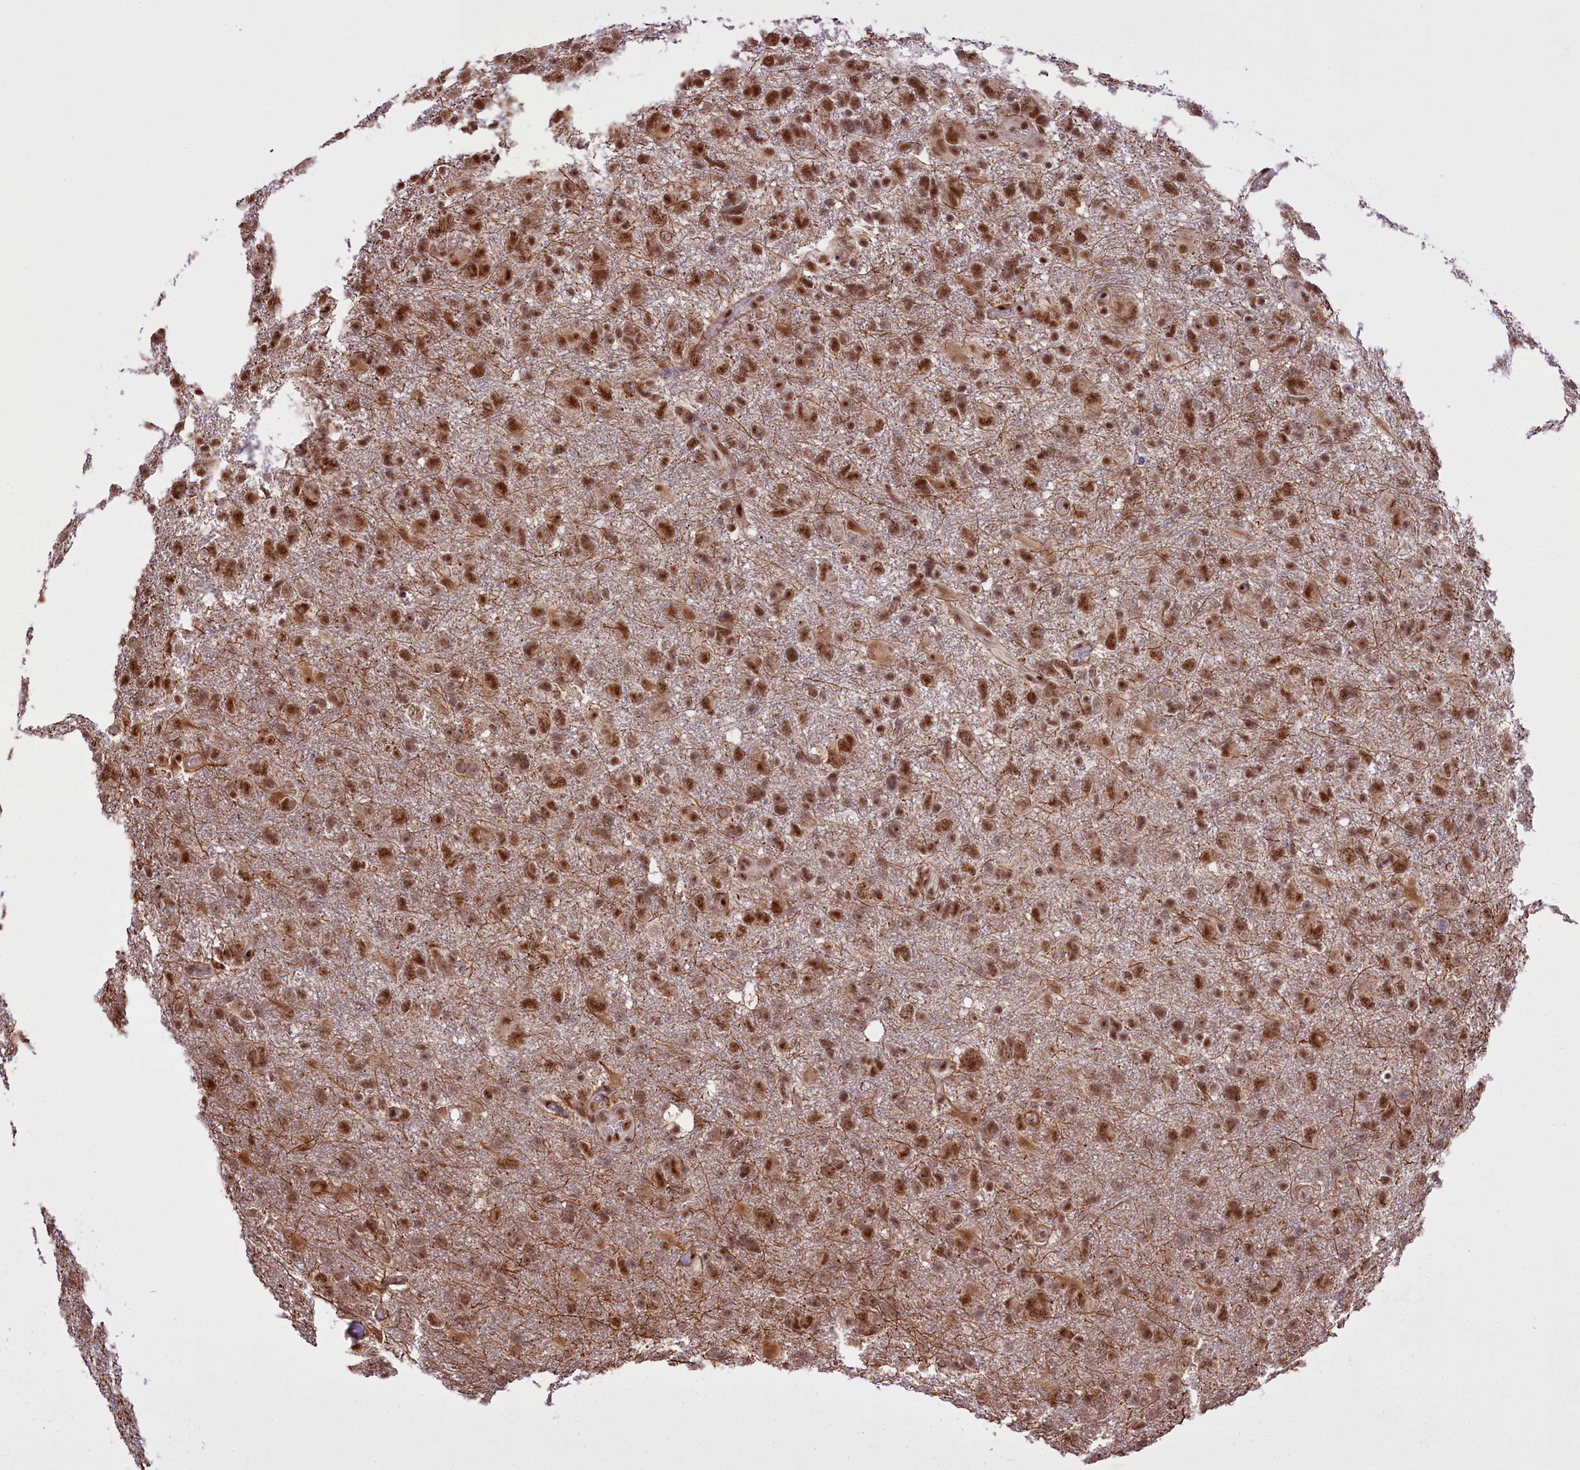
{"staining": {"intensity": "moderate", "quantity": ">75%", "location": "nuclear"}, "tissue": "glioma", "cell_type": "Tumor cells", "image_type": "cancer", "snomed": [{"axis": "morphology", "description": "Glioma, malignant, High grade"}, {"axis": "topography", "description": "Brain"}], "caption": "Immunohistochemical staining of human glioma reveals moderate nuclear protein staining in about >75% of tumor cells.", "gene": "CARD8", "patient": {"sex": "male", "age": 61}}